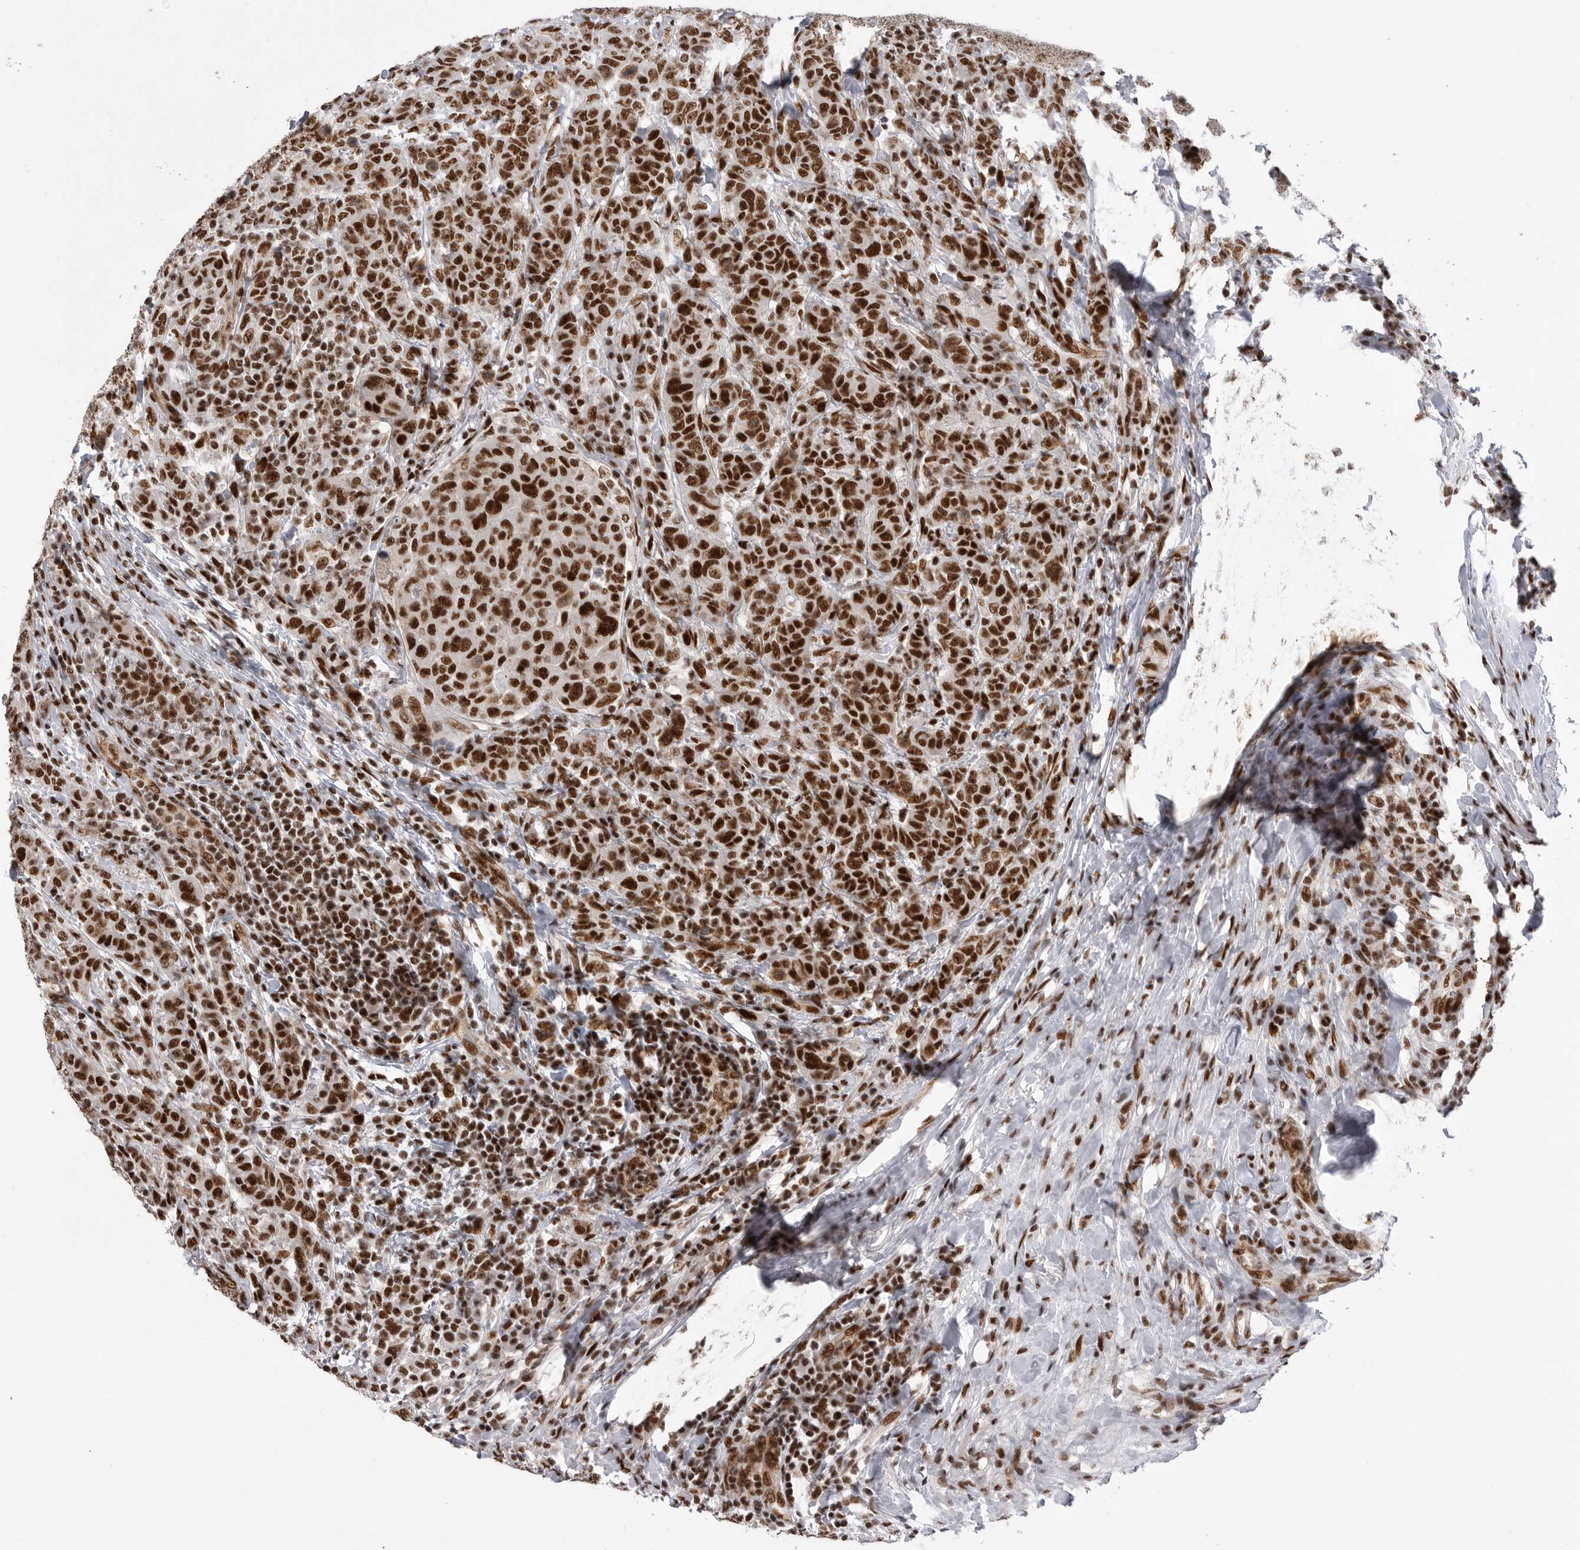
{"staining": {"intensity": "strong", "quantity": ">75%", "location": "nuclear"}, "tissue": "breast cancer", "cell_type": "Tumor cells", "image_type": "cancer", "snomed": [{"axis": "morphology", "description": "Duct carcinoma"}, {"axis": "topography", "description": "Breast"}], "caption": "Protein staining of invasive ductal carcinoma (breast) tissue exhibits strong nuclear staining in about >75% of tumor cells. (IHC, brightfield microscopy, high magnification).", "gene": "PPP1R8", "patient": {"sex": "female", "age": 37}}